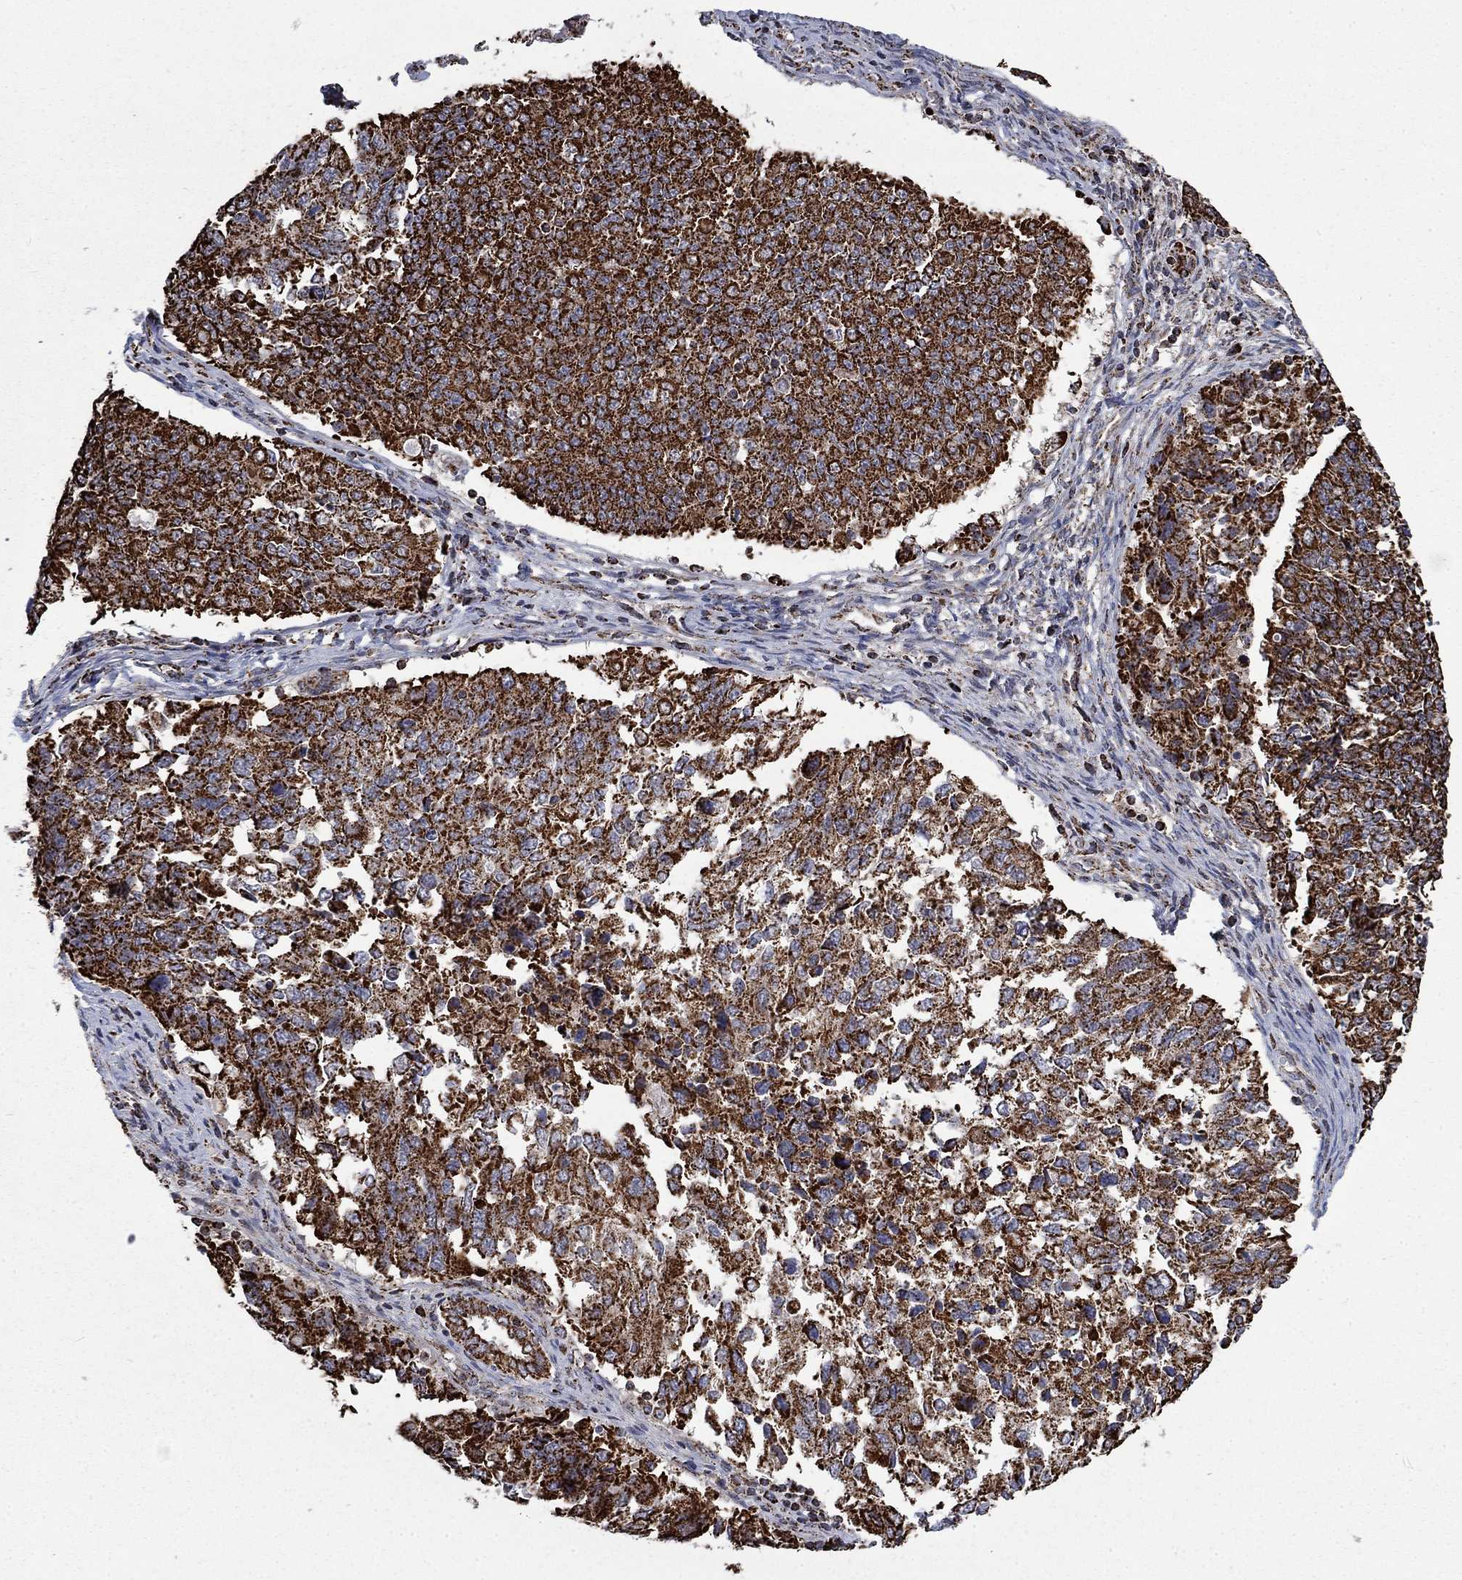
{"staining": {"intensity": "strong", "quantity": ">75%", "location": "cytoplasmic/membranous"}, "tissue": "endometrial cancer", "cell_type": "Tumor cells", "image_type": "cancer", "snomed": [{"axis": "morphology", "description": "Adenocarcinoma, NOS"}, {"axis": "topography", "description": "Endometrium"}], "caption": "High-magnification brightfield microscopy of endometrial cancer (adenocarcinoma) stained with DAB (3,3'-diaminobenzidine) (brown) and counterstained with hematoxylin (blue). tumor cells exhibit strong cytoplasmic/membranous positivity is present in approximately>75% of cells.", "gene": "MOAP1", "patient": {"sex": "female", "age": 43}}